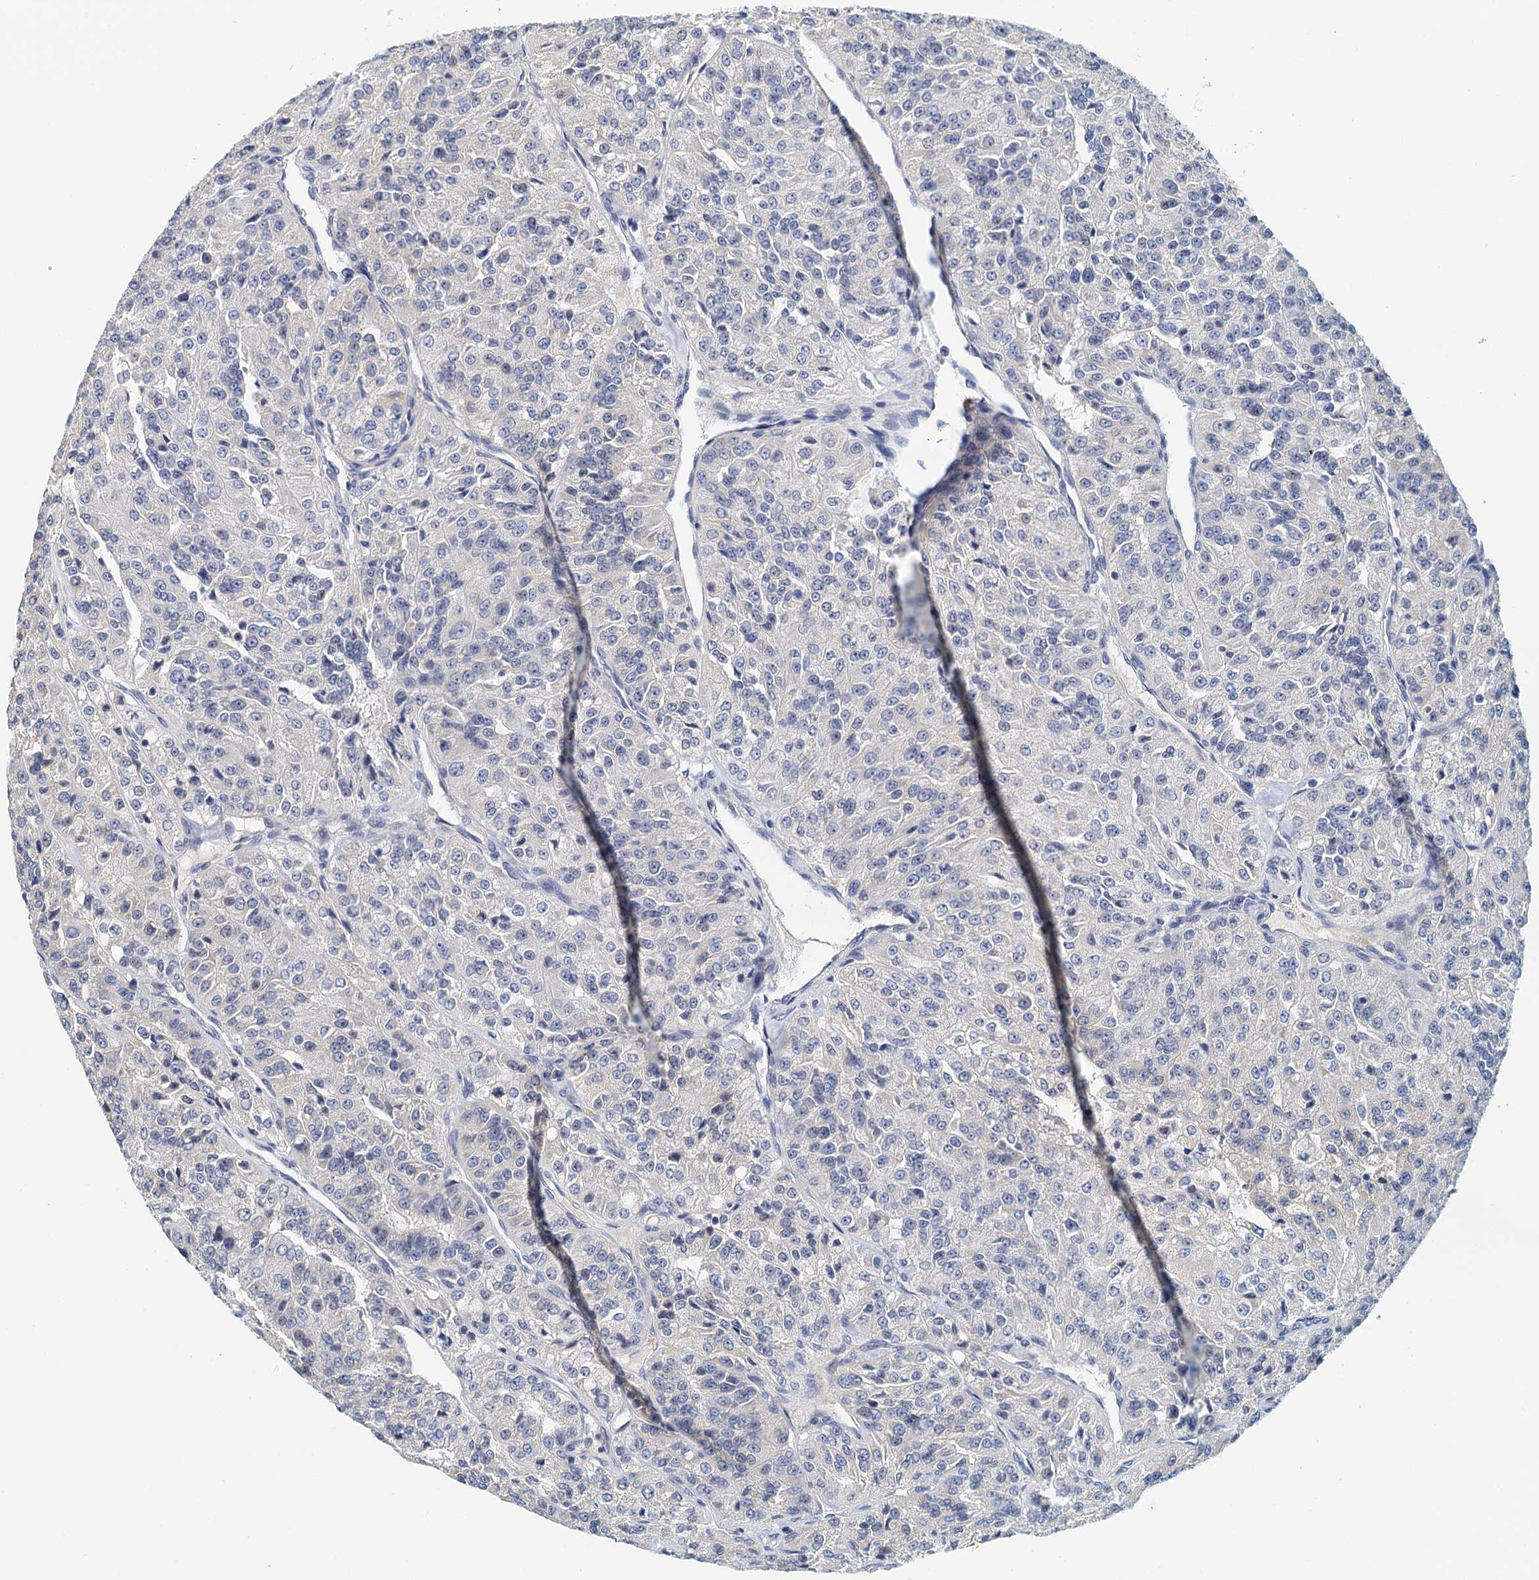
{"staining": {"intensity": "negative", "quantity": "none", "location": "none"}, "tissue": "renal cancer", "cell_type": "Tumor cells", "image_type": "cancer", "snomed": [{"axis": "morphology", "description": "Adenocarcinoma, NOS"}, {"axis": "topography", "description": "Kidney"}], "caption": "This is an immunohistochemistry photomicrograph of human renal cancer. There is no expression in tumor cells.", "gene": "DTD1", "patient": {"sex": "female", "age": 63}}